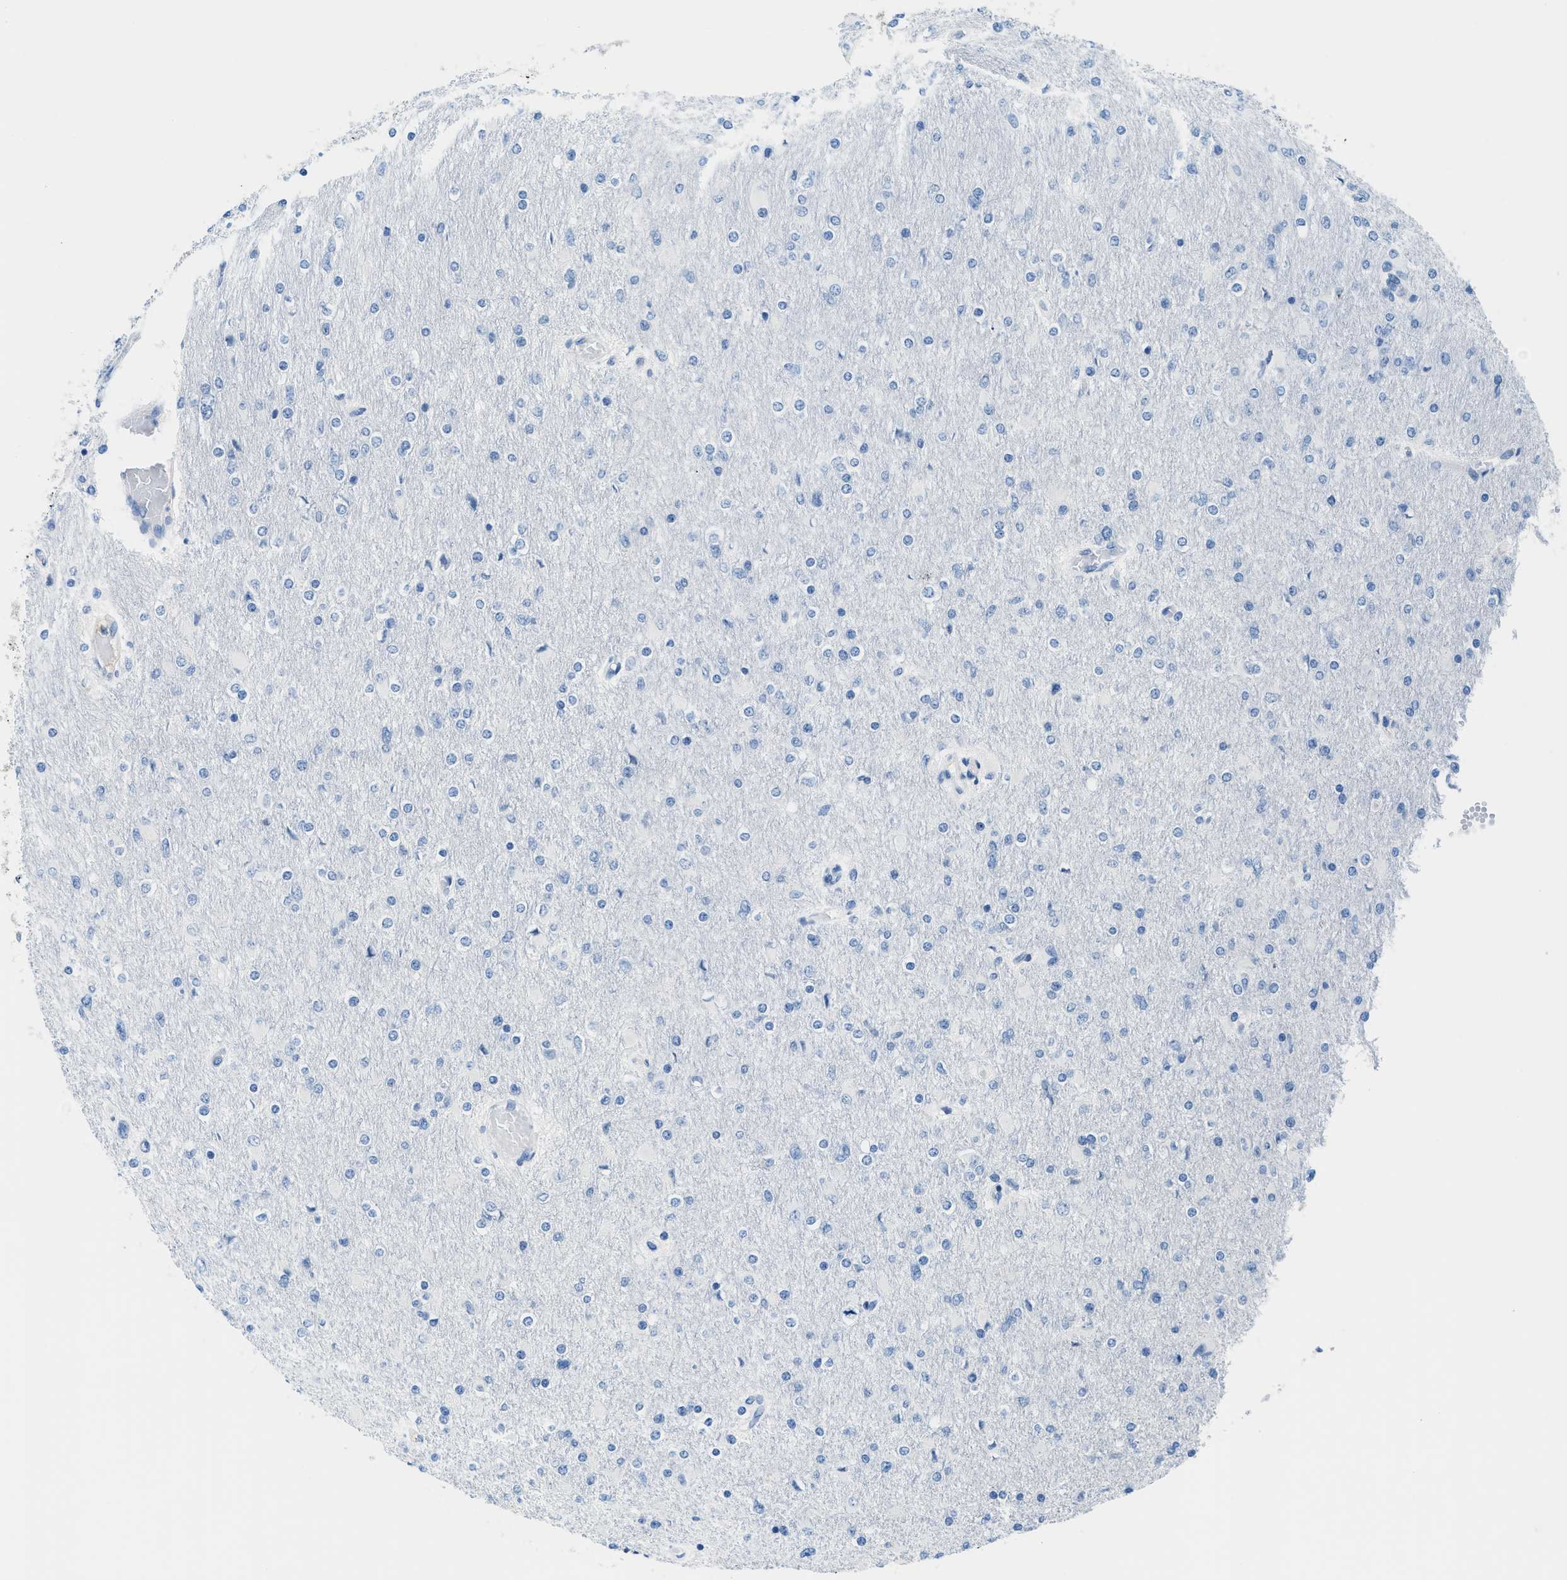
{"staining": {"intensity": "negative", "quantity": "none", "location": "none"}, "tissue": "glioma", "cell_type": "Tumor cells", "image_type": "cancer", "snomed": [{"axis": "morphology", "description": "Glioma, malignant, High grade"}, {"axis": "topography", "description": "Cerebral cortex"}], "caption": "IHC histopathology image of neoplastic tissue: human glioma stained with DAB displays no significant protein staining in tumor cells.", "gene": "MBL2", "patient": {"sex": "female", "age": 36}}